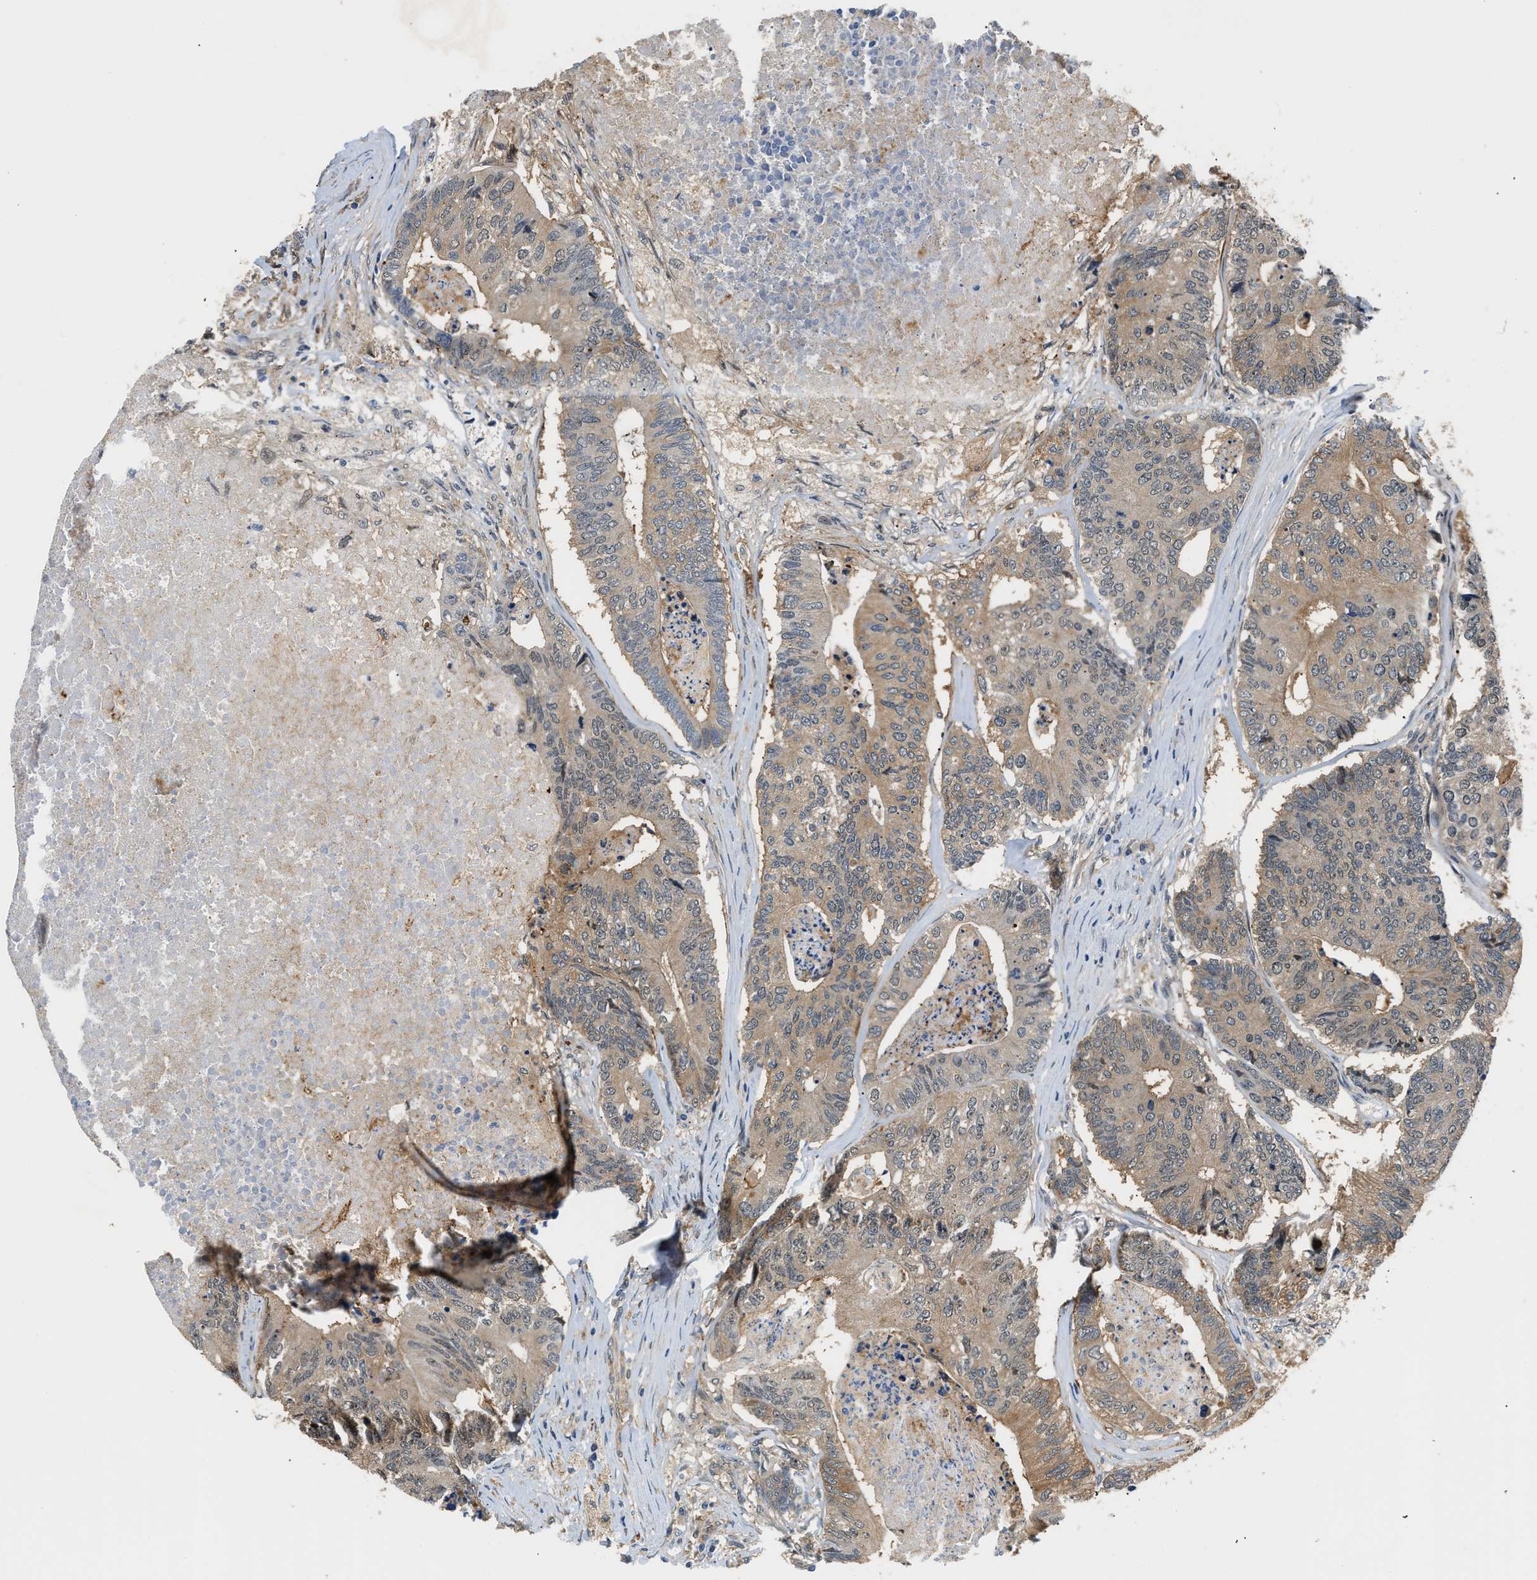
{"staining": {"intensity": "moderate", "quantity": ">75%", "location": "cytoplasmic/membranous"}, "tissue": "colorectal cancer", "cell_type": "Tumor cells", "image_type": "cancer", "snomed": [{"axis": "morphology", "description": "Adenocarcinoma, NOS"}, {"axis": "topography", "description": "Colon"}], "caption": "An image of colorectal cancer (adenocarcinoma) stained for a protein reveals moderate cytoplasmic/membranous brown staining in tumor cells. (Brightfield microscopy of DAB IHC at high magnification).", "gene": "LARP6", "patient": {"sex": "female", "age": 67}}